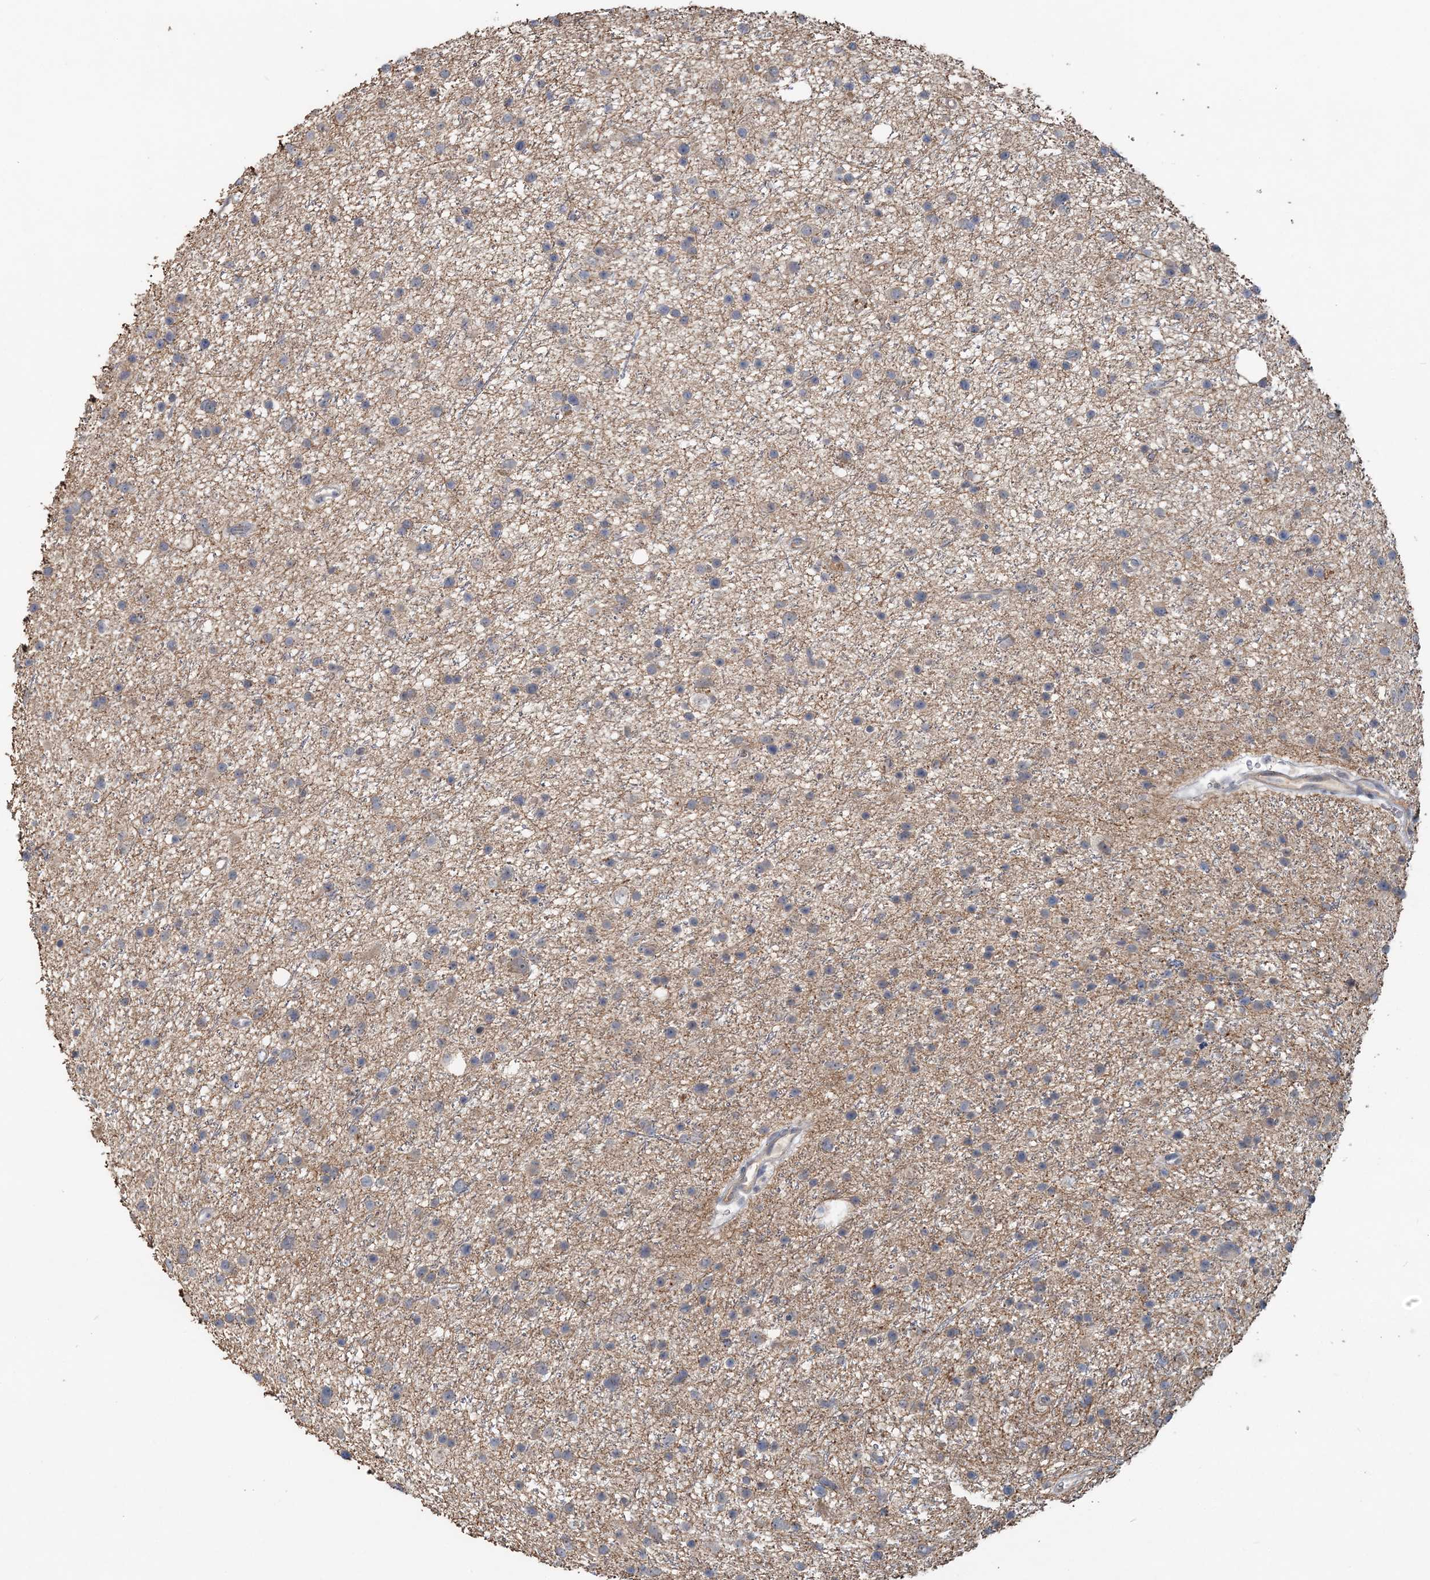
{"staining": {"intensity": "weak", "quantity": "<25%", "location": "cytoplasmic/membranous"}, "tissue": "glioma", "cell_type": "Tumor cells", "image_type": "cancer", "snomed": [{"axis": "morphology", "description": "Glioma, malignant, Low grade"}, {"axis": "topography", "description": "Cerebral cortex"}], "caption": "Immunohistochemical staining of human malignant low-grade glioma displays no significant expression in tumor cells.", "gene": "RNF25", "patient": {"sex": "female", "age": 39}}